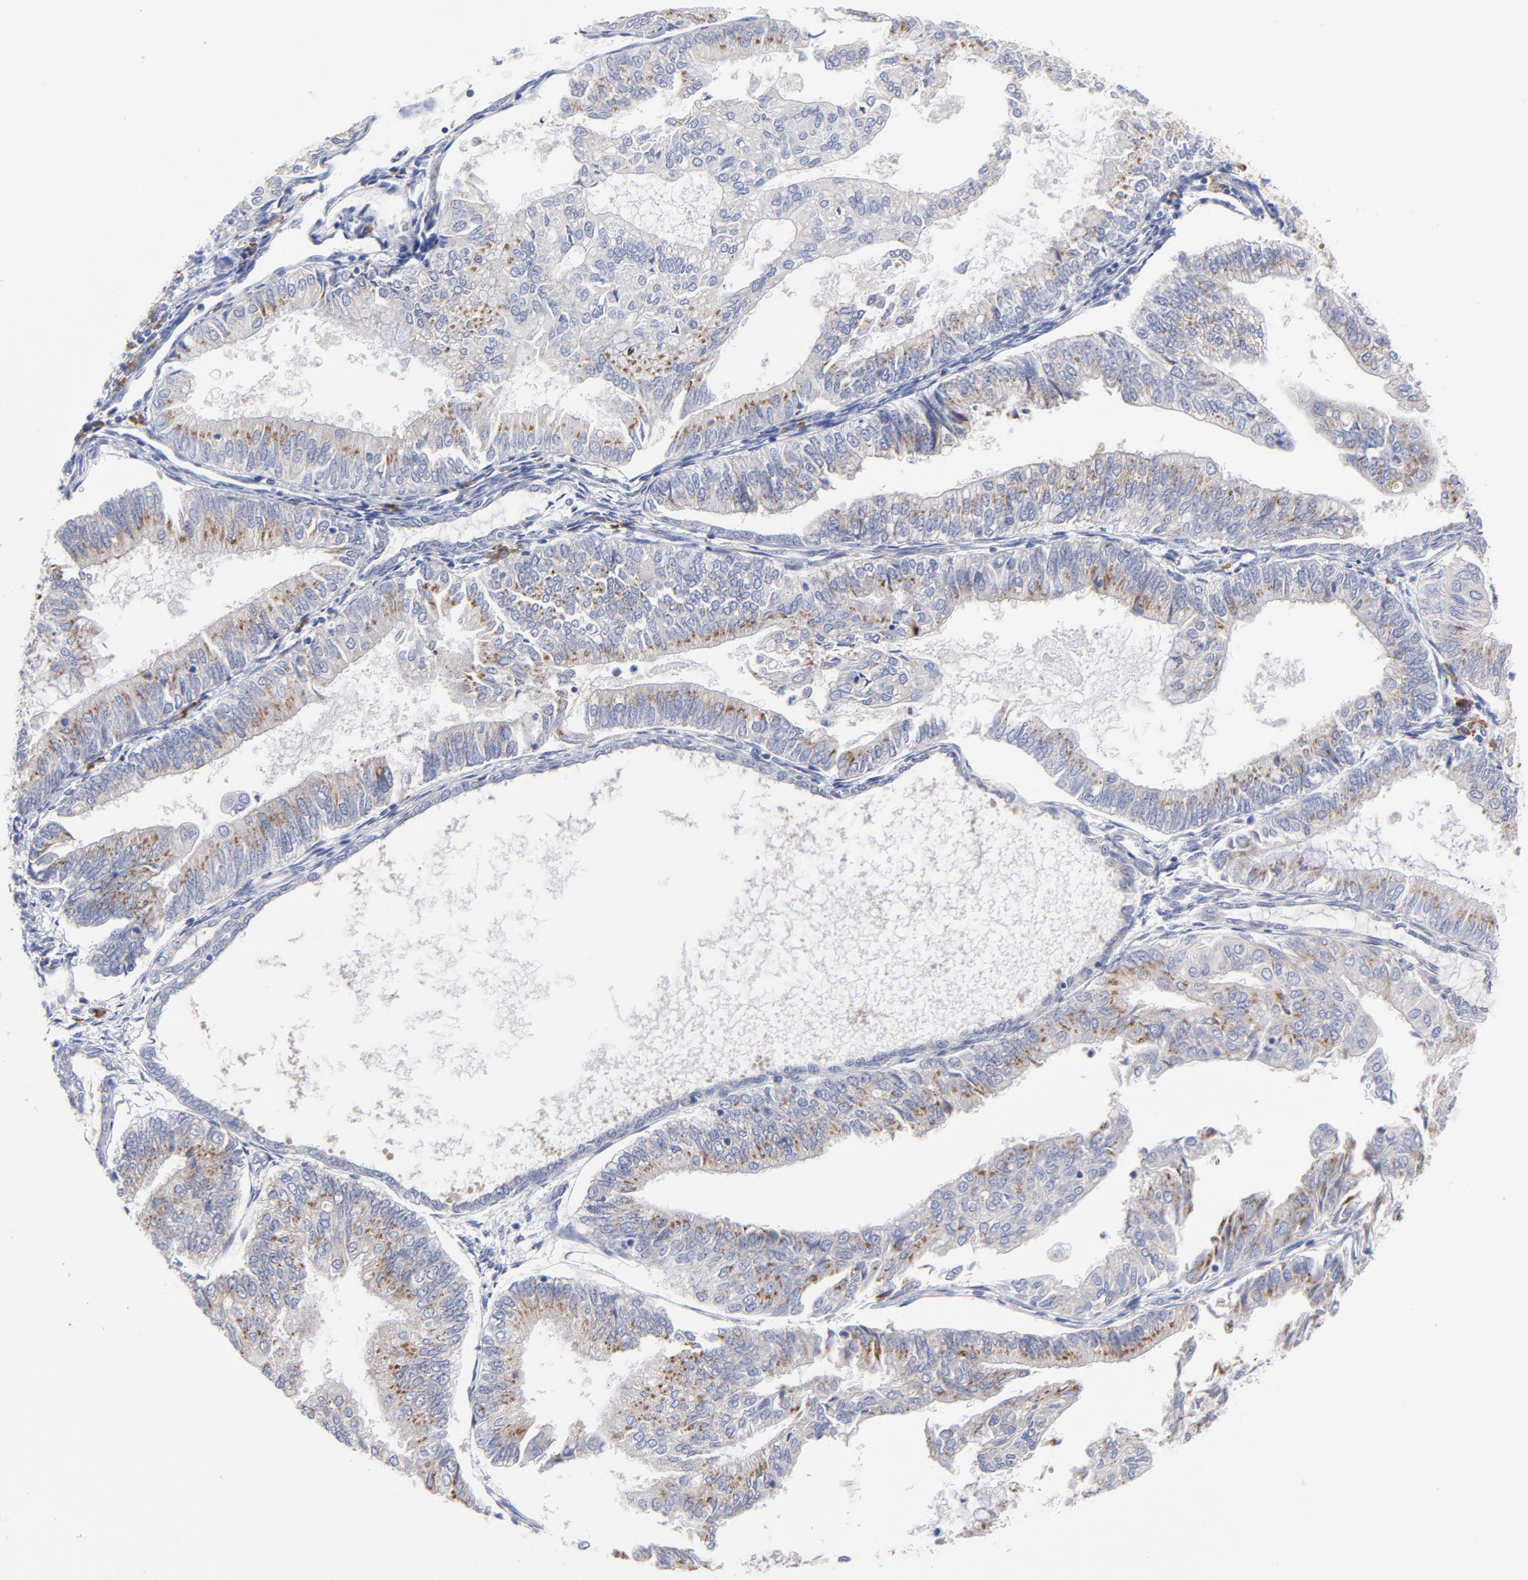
{"staining": {"intensity": "weak", "quantity": ">75%", "location": "cytoplasmic/membranous"}, "tissue": "endometrial cancer", "cell_type": "Tumor cells", "image_type": "cancer", "snomed": [{"axis": "morphology", "description": "Adenocarcinoma, NOS"}, {"axis": "topography", "description": "Endometrium"}], "caption": "IHC histopathology image of endometrial adenocarcinoma stained for a protein (brown), which shows low levels of weak cytoplasmic/membranous expression in approximately >75% of tumor cells.", "gene": "RAPGEF3", "patient": {"sex": "female", "age": 59}}